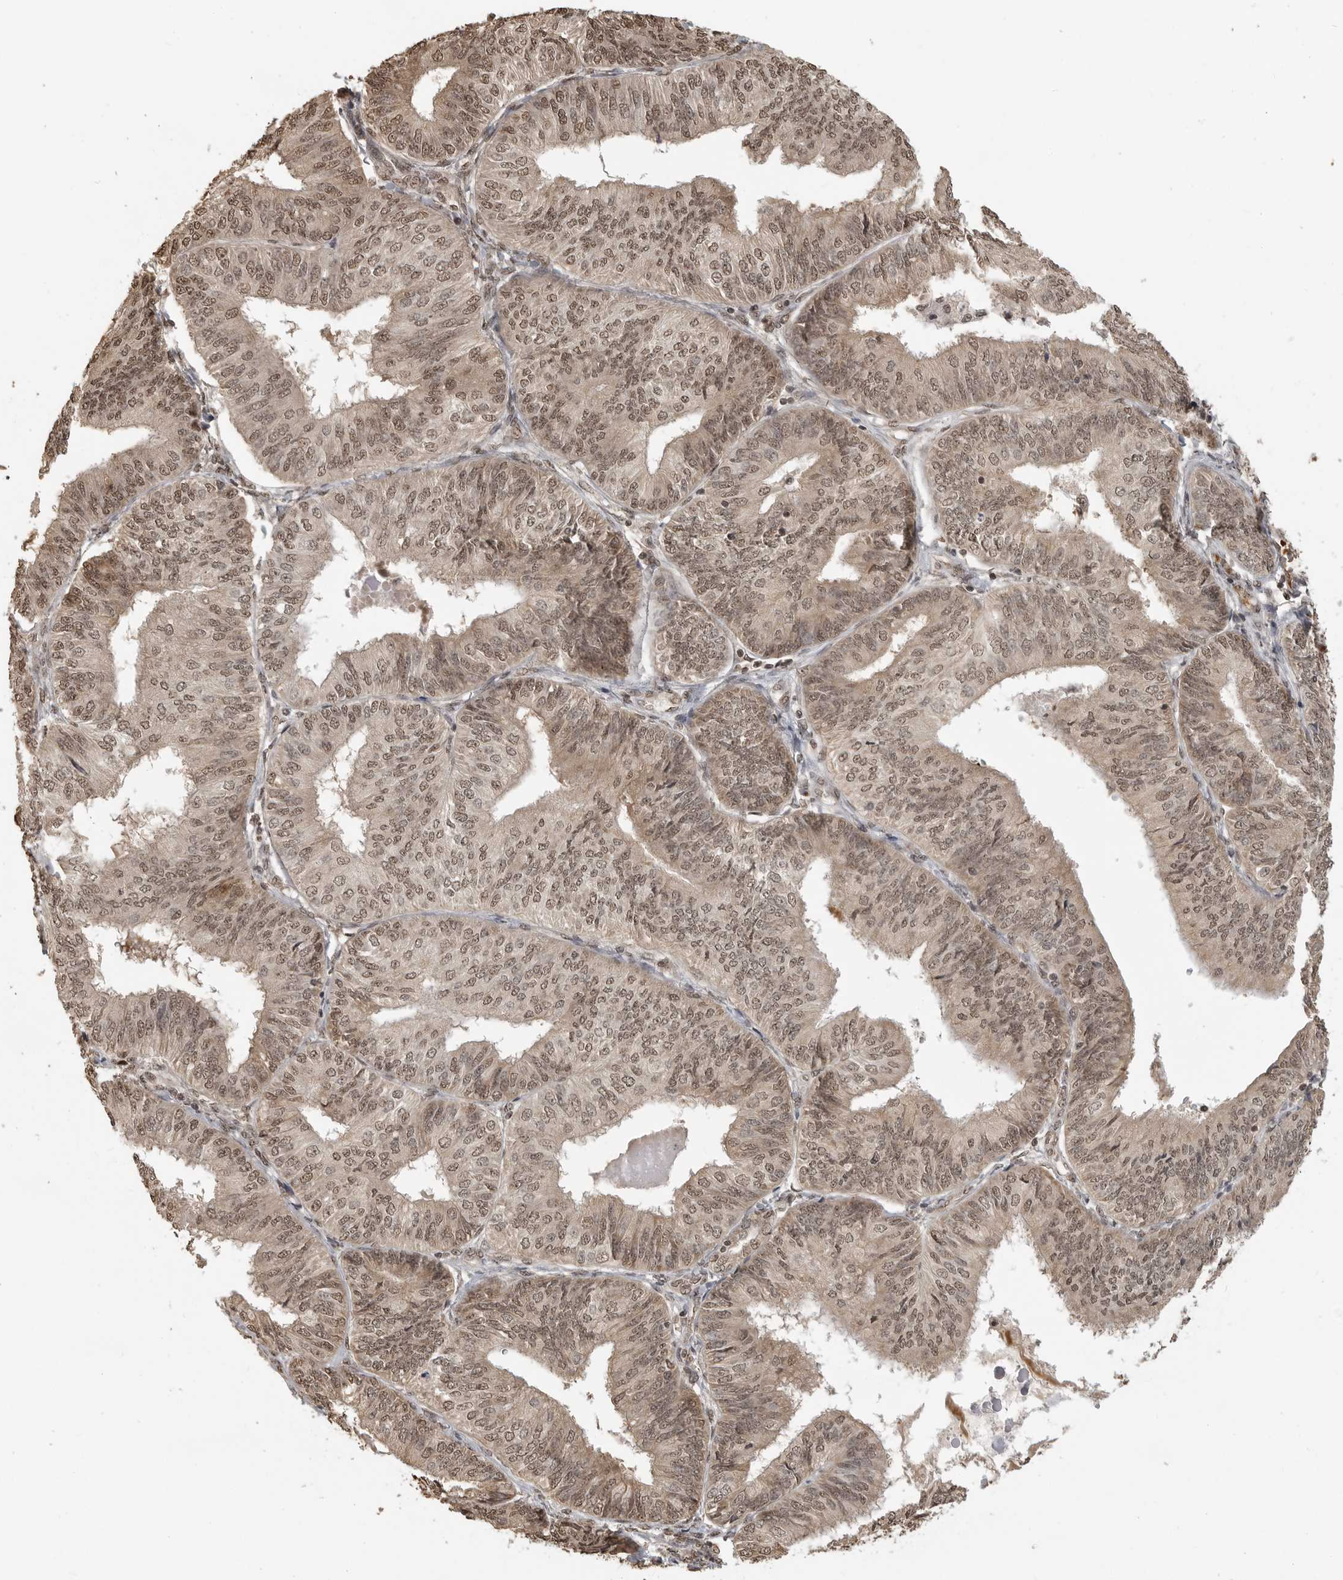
{"staining": {"intensity": "weak", "quantity": ">75%", "location": "nuclear"}, "tissue": "endometrial cancer", "cell_type": "Tumor cells", "image_type": "cancer", "snomed": [{"axis": "morphology", "description": "Adenocarcinoma, NOS"}, {"axis": "topography", "description": "Endometrium"}], "caption": "Protein staining displays weak nuclear expression in approximately >75% of tumor cells in endometrial adenocarcinoma.", "gene": "CLOCK", "patient": {"sex": "female", "age": 58}}